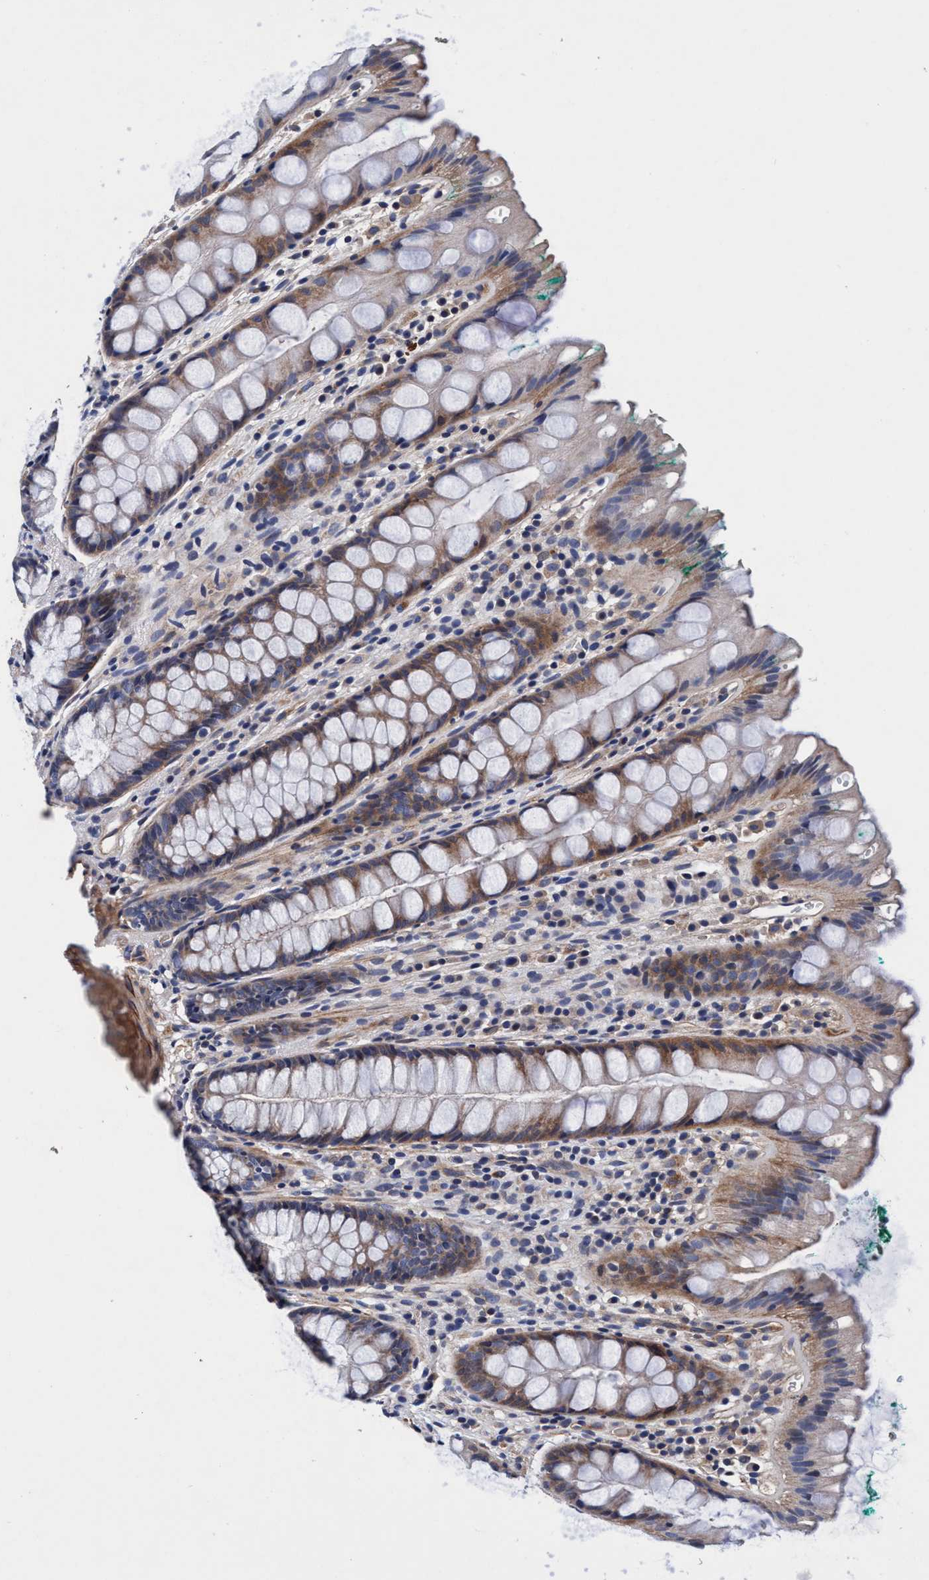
{"staining": {"intensity": "moderate", "quantity": "25%-75%", "location": "cytoplasmic/membranous"}, "tissue": "rectum", "cell_type": "Glandular cells", "image_type": "normal", "snomed": [{"axis": "morphology", "description": "Normal tissue, NOS"}, {"axis": "topography", "description": "Rectum"}], "caption": "Protein staining by IHC demonstrates moderate cytoplasmic/membranous positivity in about 25%-75% of glandular cells in normal rectum. Using DAB (brown) and hematoxylin (blue) stains, captured at high magnification using brightfield microscopy.", "gene": "RNF208", "patient": {"sex": "female", "age": 65}}